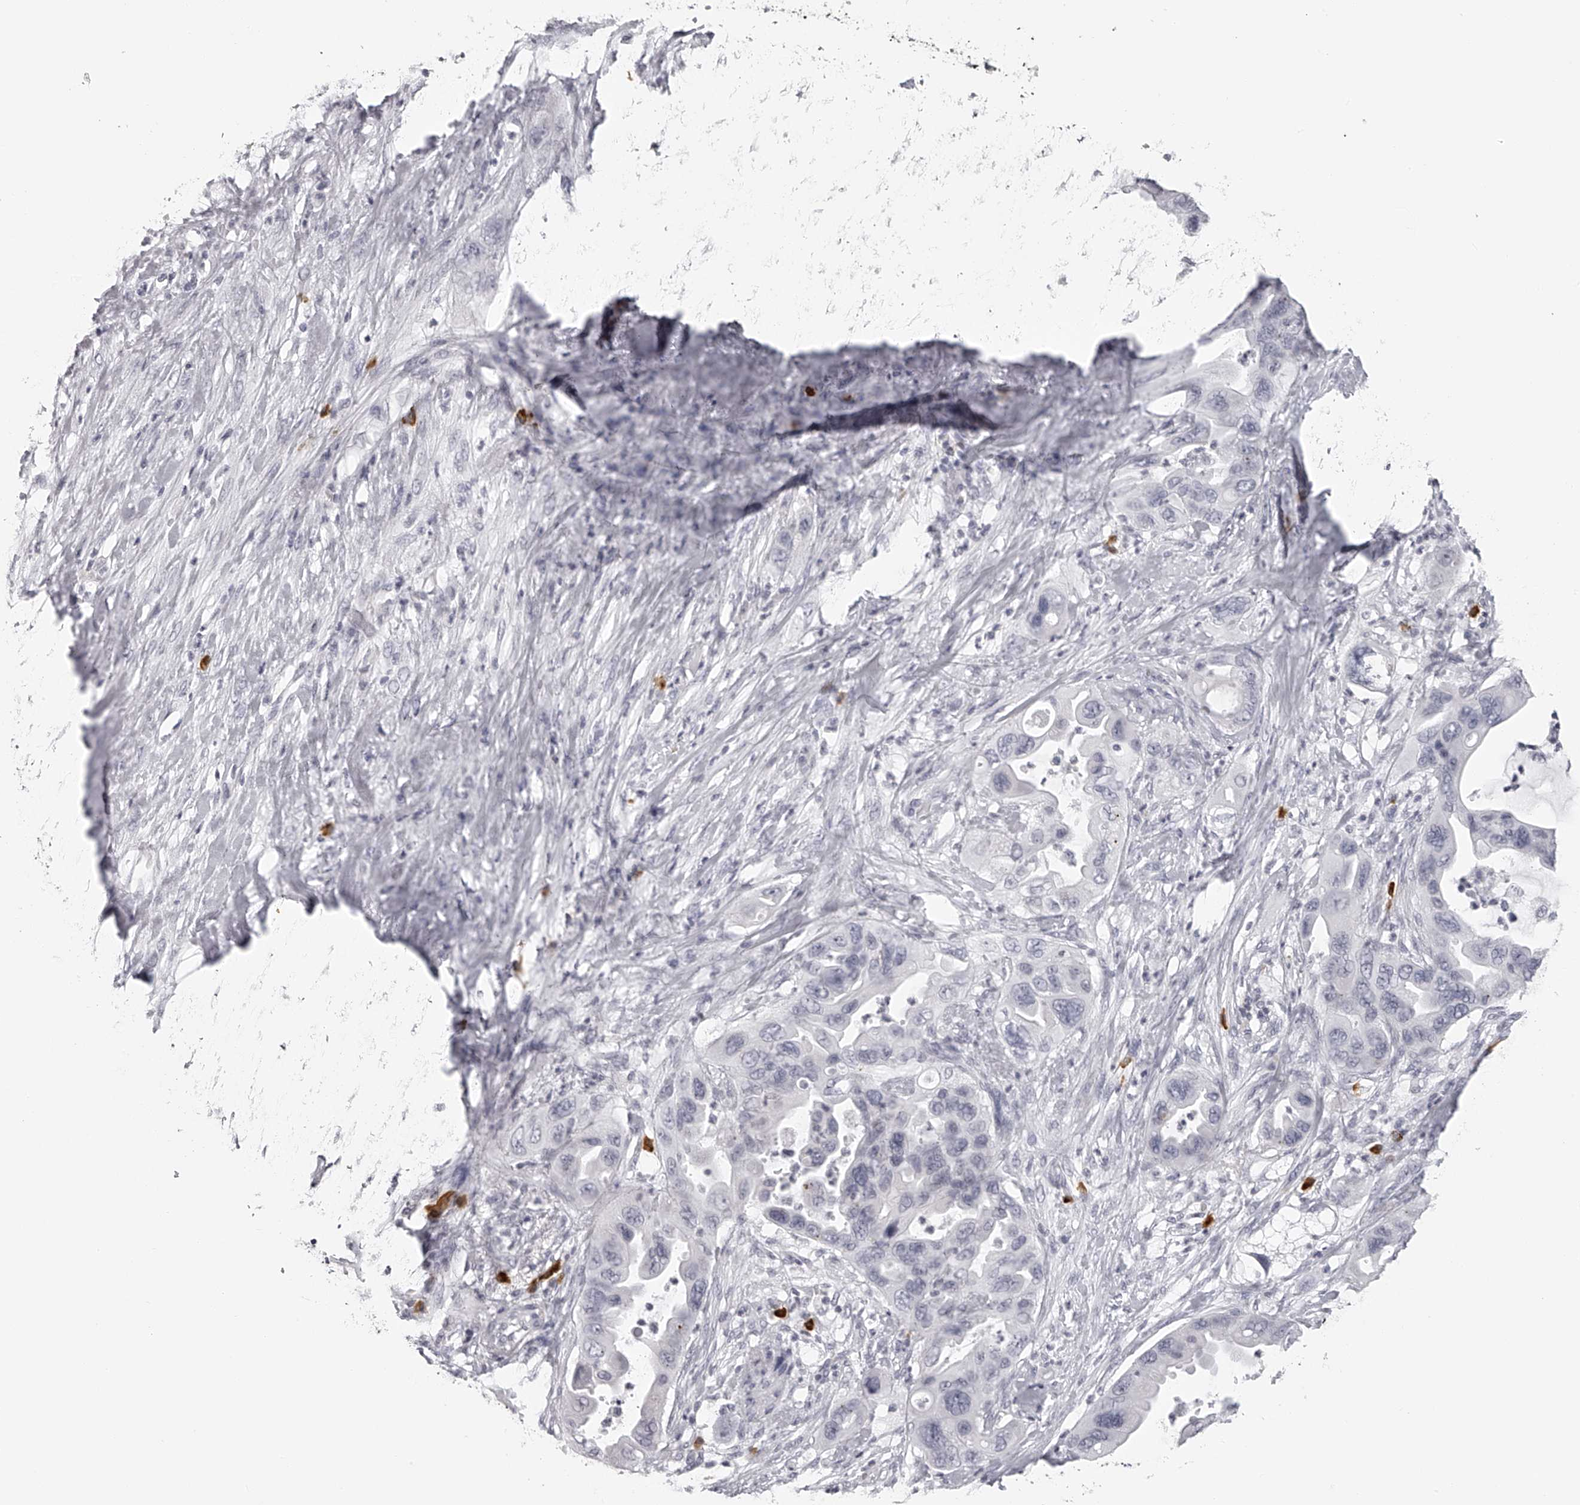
{"staining": {"intensity": "negative", "quantity": "none", "location": "none"}, "tissue": "pancreatic cancer", "cell_type": "Tumor cells", "image_type": "cancer", "snomed": [{"axis": "morphology", "description": "Adenocarcinoma, NOS"}, {"axis": "topography", "description": "Pancreas"}], "caption": "There is no significant staining in tumor cells of pancreatic cancer. (Stains: DAB IHC with hematoxylin counter stain, Microscopy: brightfield microscopy at high magnification).", "gene": "SEC11C", "patient": {"sex": "female", "age": 71}}